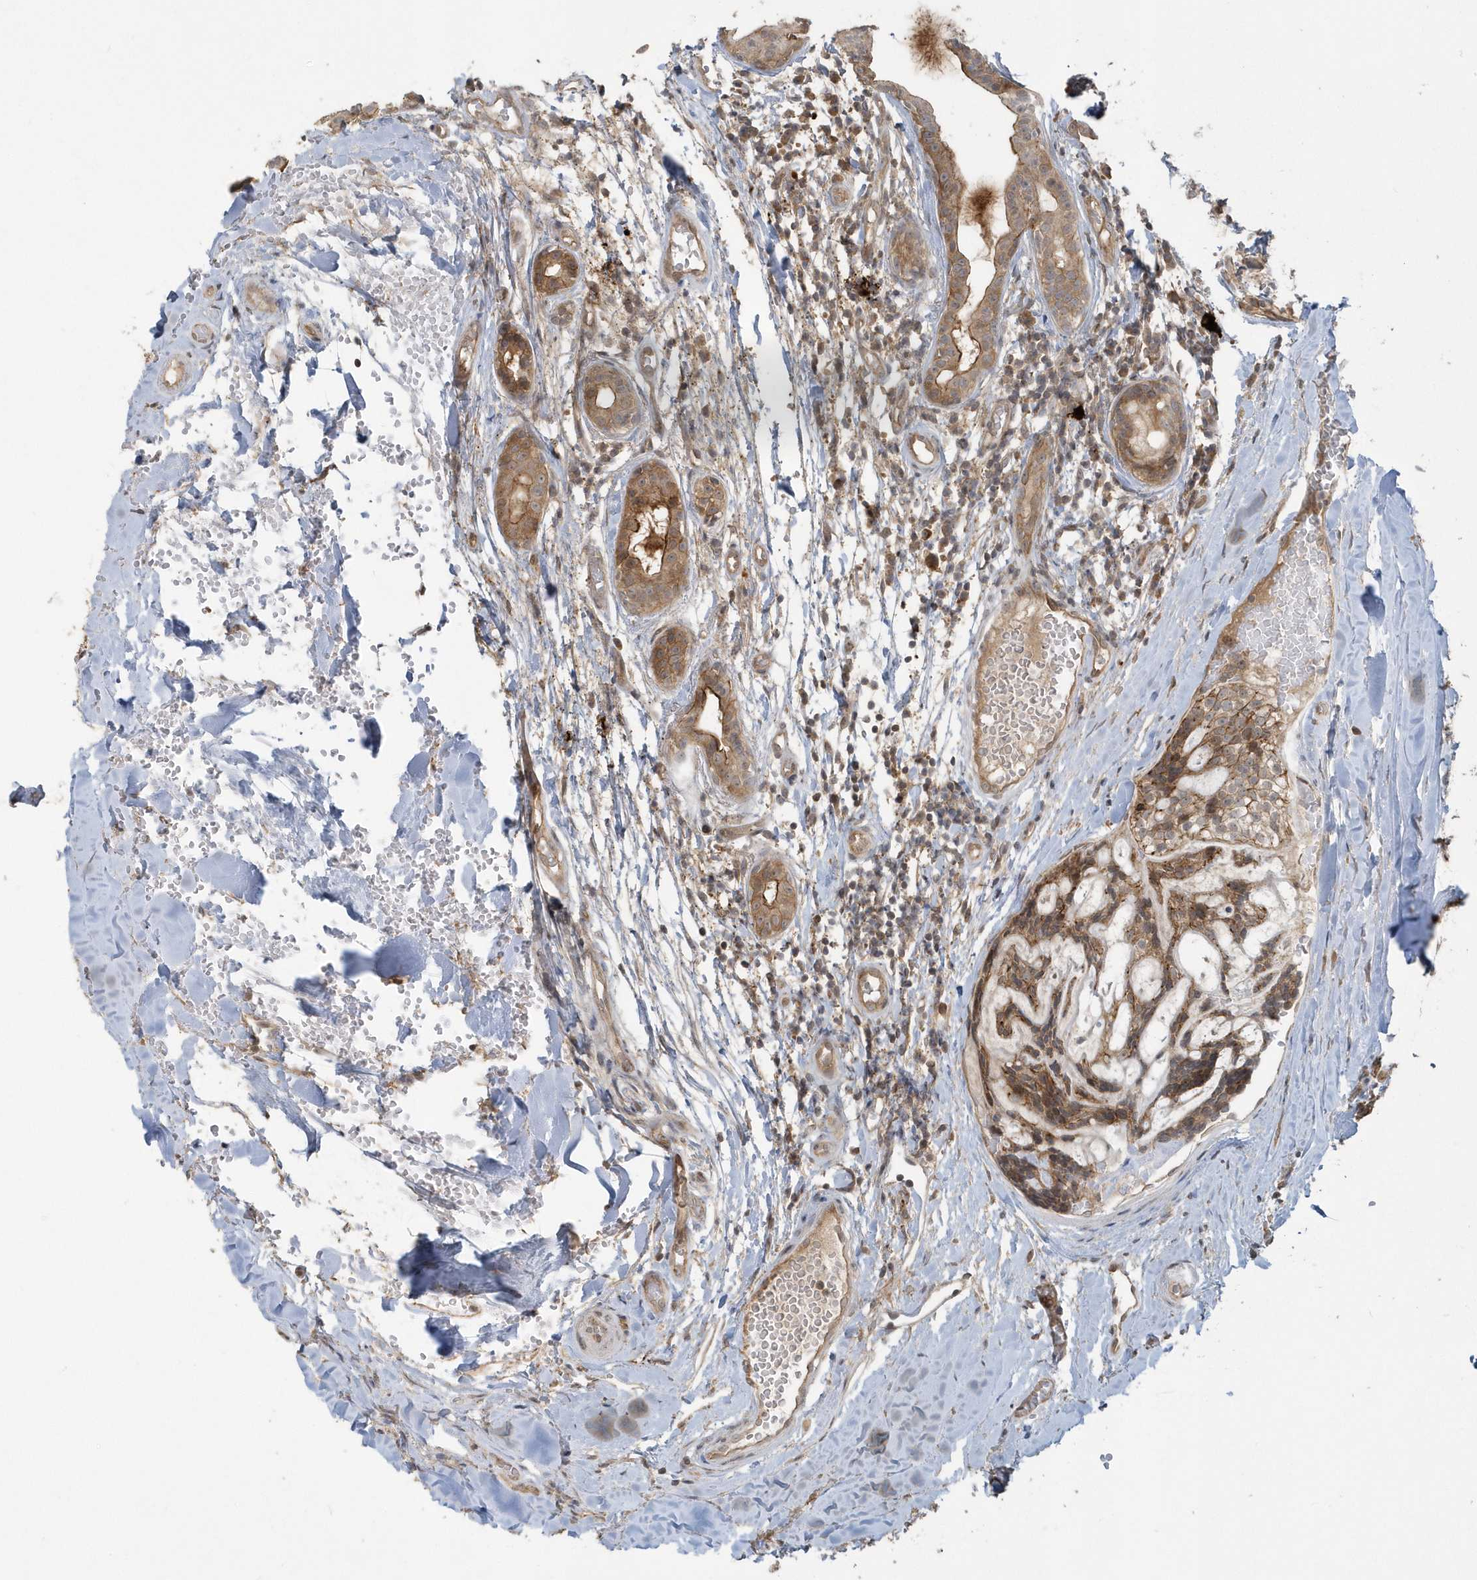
{"staining": {"intensity": "moderate", "quantity": ">75%", "location": "cytoplasmic/membranous"}, "tissue": "head and neck cancer", "cell_type": "Tumor cells", "image_type": "cancer", "snomed": [{"axis": "morphology", "description": "Adenocarcinoma, NOS"}, {"axis": "topography", "description": "Head-Neck"}], "caption": "Approximately >75% of tumor cells in adenocarcinoma (head and neck) exhibit moderate cytoplasmic/membranous protein expression as visualized by brown immunohistochemical staining.", "gene": "STIM2", "patient": {"sex": "male", "age": 66}}